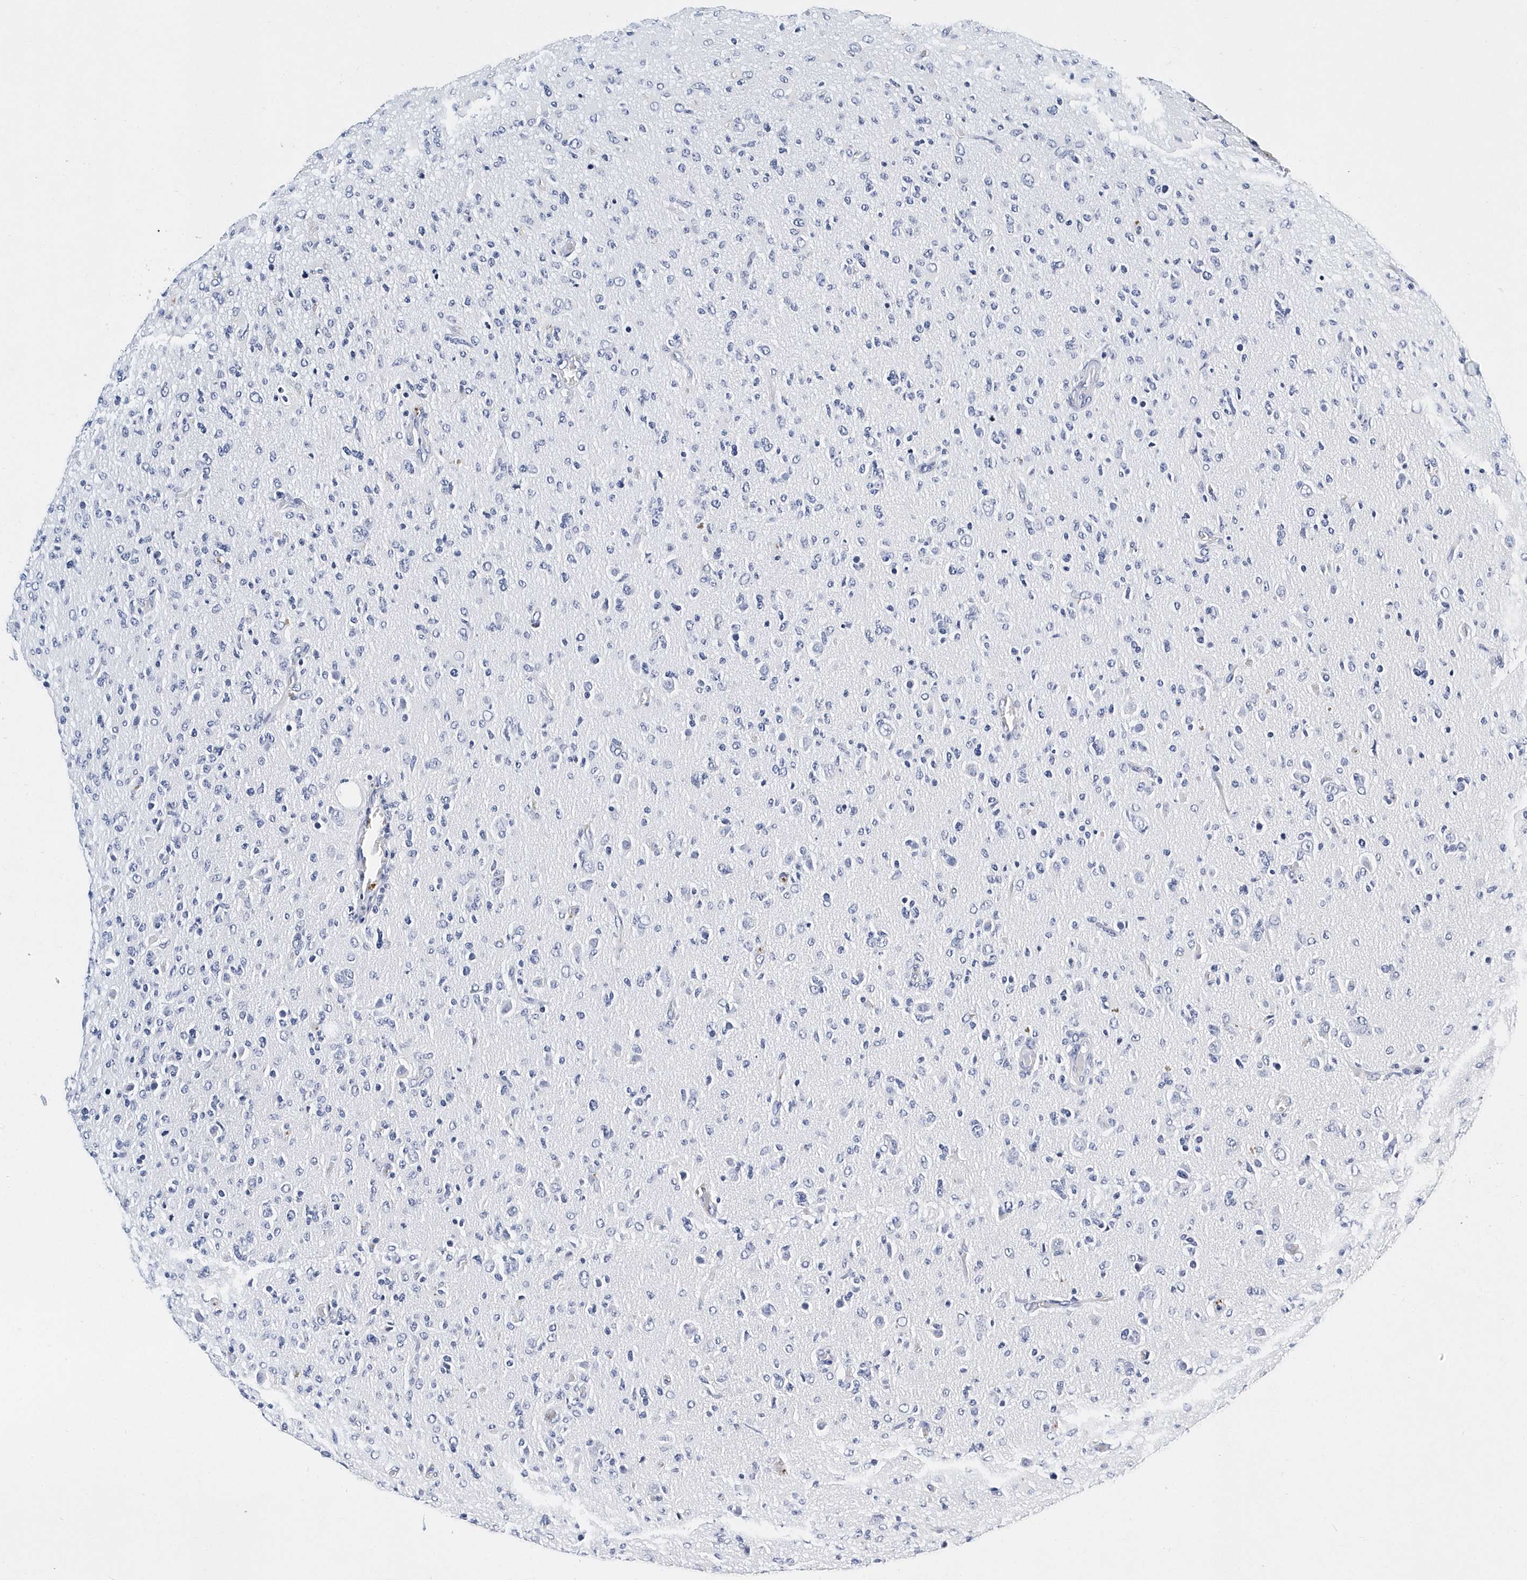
{"staining": {"intensity": "negative", "quantity": "none", "location": "none"}, "tissue": "glioma", "cell_type": "Tumor cells", "image_type": "cancer", "snomed": [{"axis": "morphology", "description": "Glioma, malignant, High grade"}, {"axis": "topography", "description": "Brain"}], "caption": "Glioma was stained to show a protein in brown. There is no significant positivity in tumor cells. (Brightfield microscopy of DAB (3,3'-diaminobenzidine) IHC at high magnification).", "gene": "ITGA2B", "patient": {"sex": "female", "age": 57}}